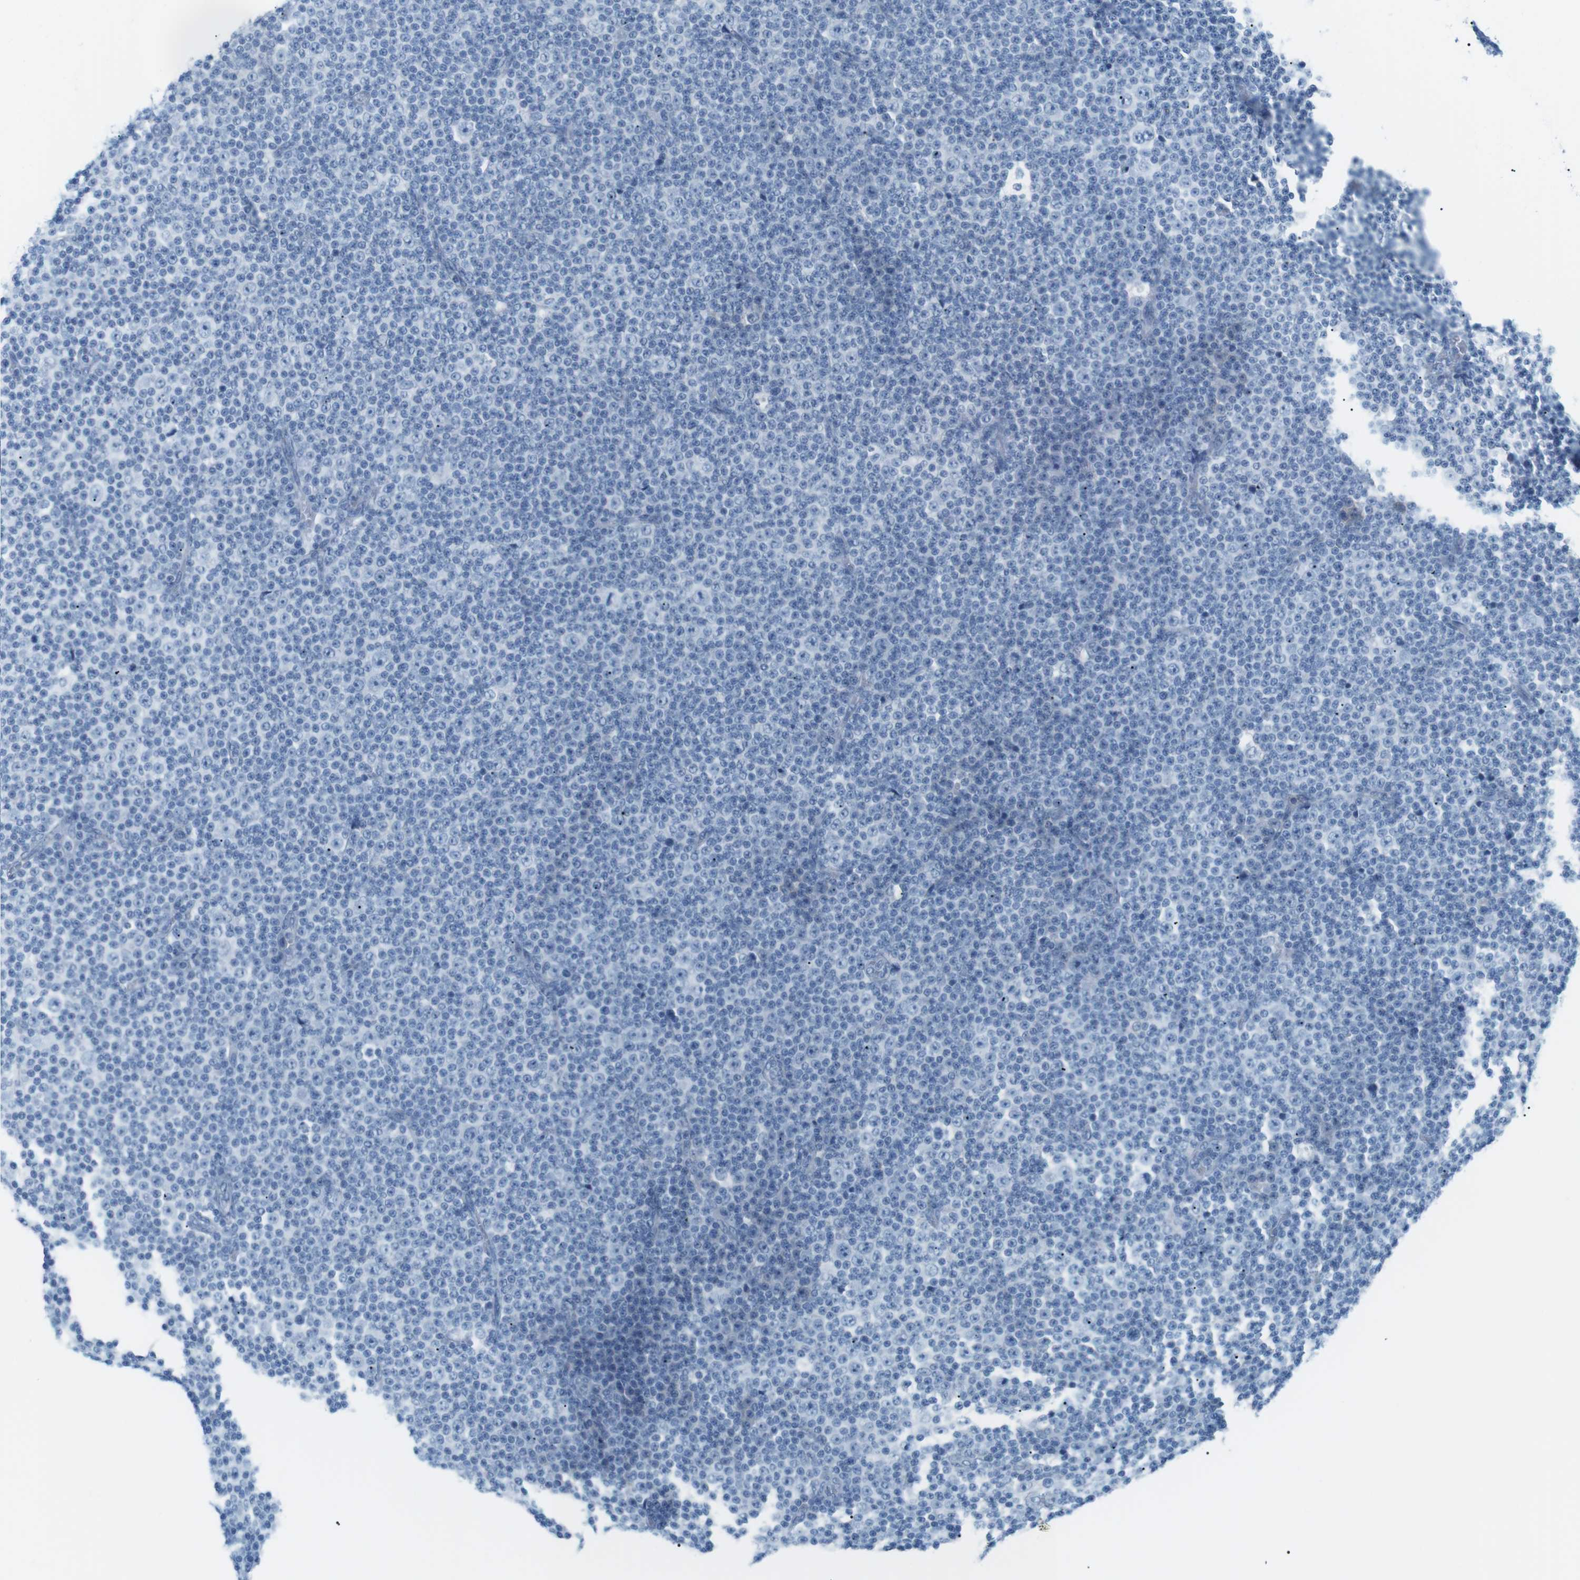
{"staining": {"intensity": "negative", "quantity": "none", "location": "none"}, "tissue": "lymphoma", "cell_type": "Tumor cells", "image_type": "cancer", "snomed": [{"axis": "morphology", "description": "Malignant lymphoma, non-Hodgkin's type, Low grade"}, {"axis": "topography", "description": "Lymph node"}], "caption": "Tumor cells are negative for brown protein staining in malignant lymphoma, non-Hodgkin's type (low-grade).", "gene": "AZGP1", "patient": {"sex": "female", "age": 67}}